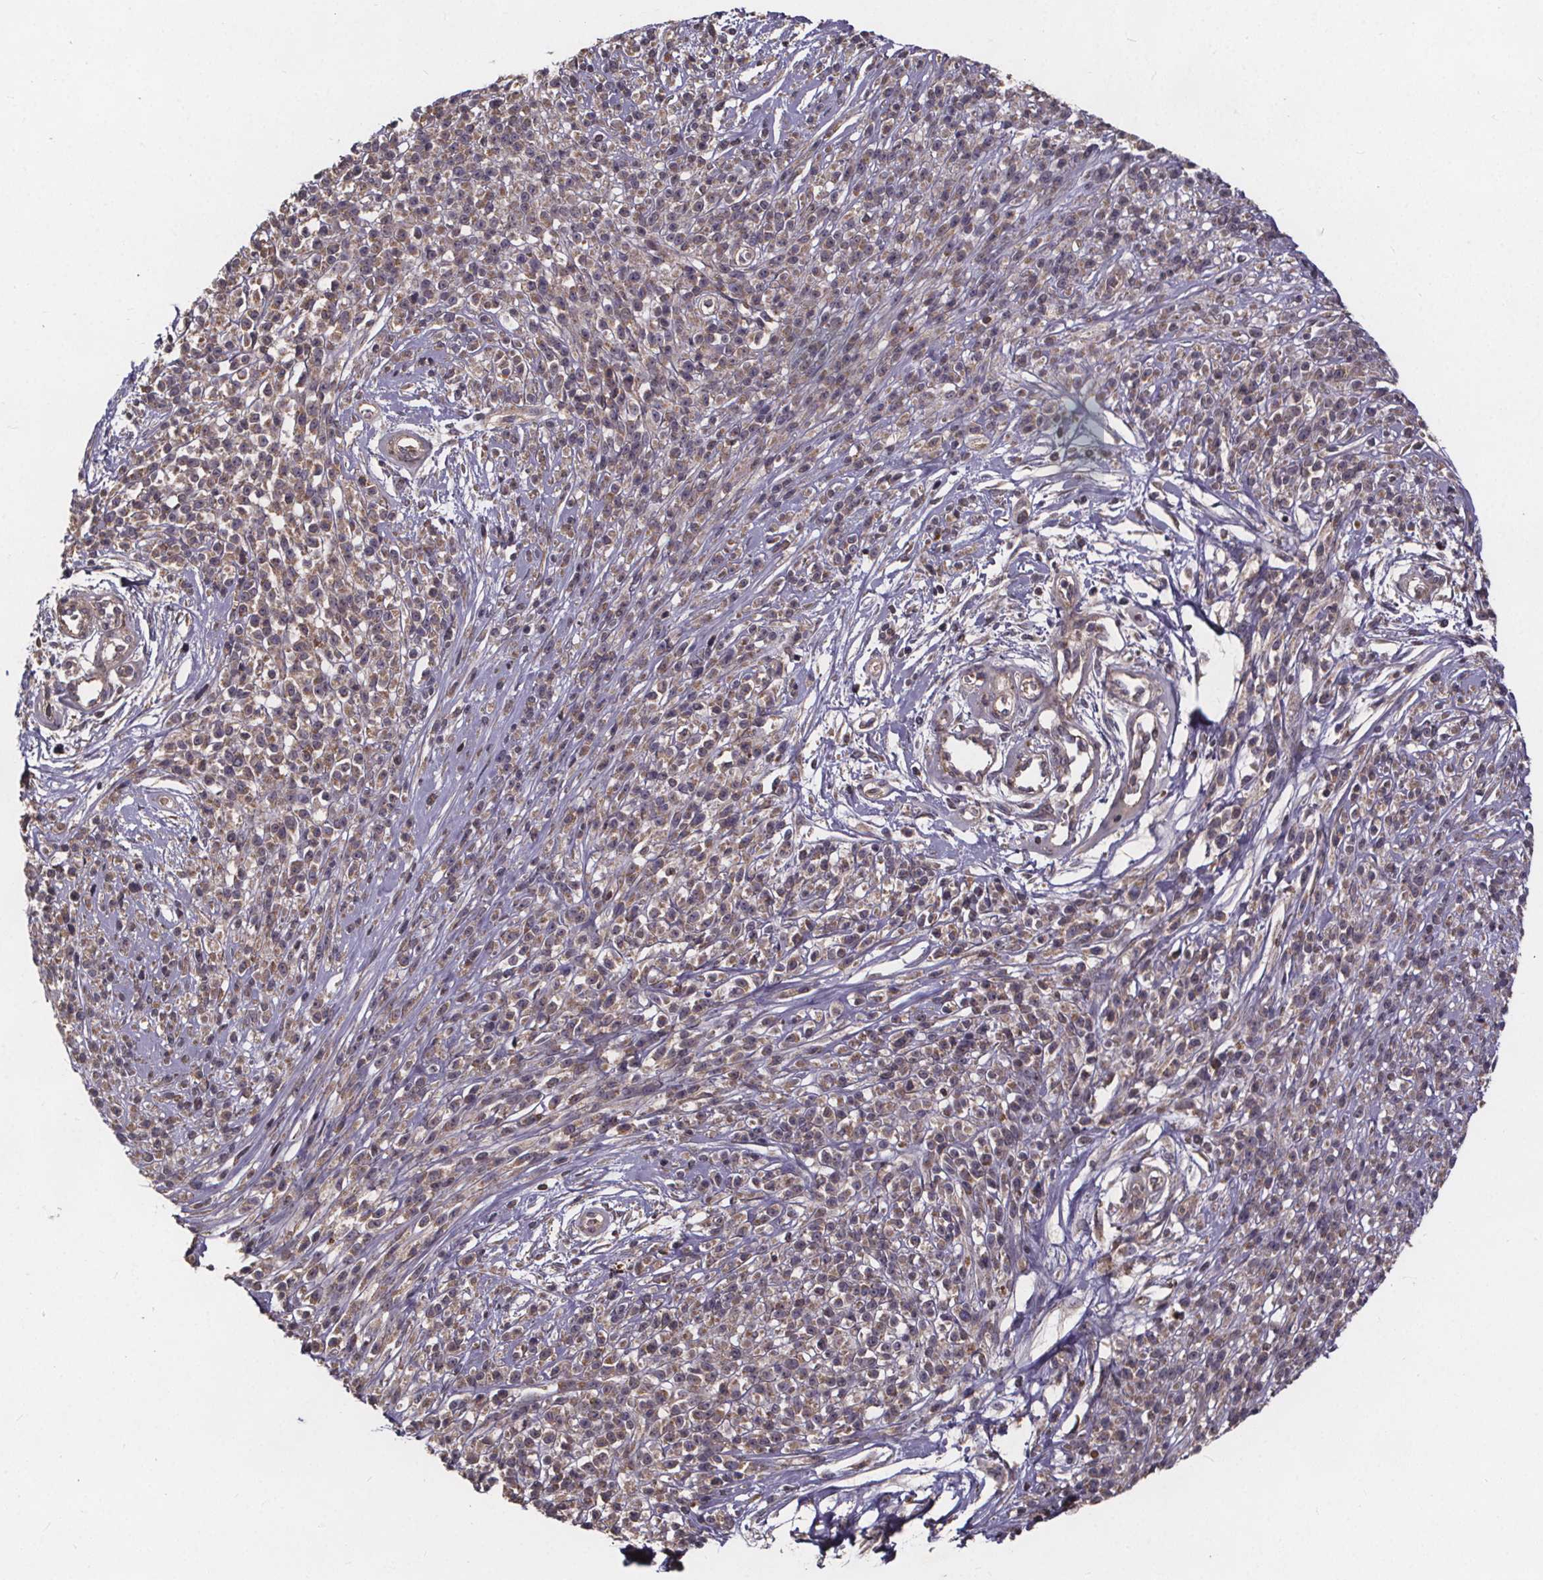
{"staining": {"intensity": "weak", "quantity": "25%-75%", "location": "cytoplasmic/membranous"}, "tissue": "melanoma", "cell_type": "Tumor cells", "image_type": "cancer", "snomed": [{"axis": "morphology", "description": "Malignant melanoma, NOS"}, {"axis": "topography", "description": "Skin"}, {"axis": "topography", "description": "Skin of trunk"}], "caption": "Melanoma tissue reveals weak cytoplasmic/membranous positivity in about 25%-75% of tumor cells, visualized by immunohistochemistry.", "gene": "YME1L1", "patient": {"sex": "male", "age": 74}}